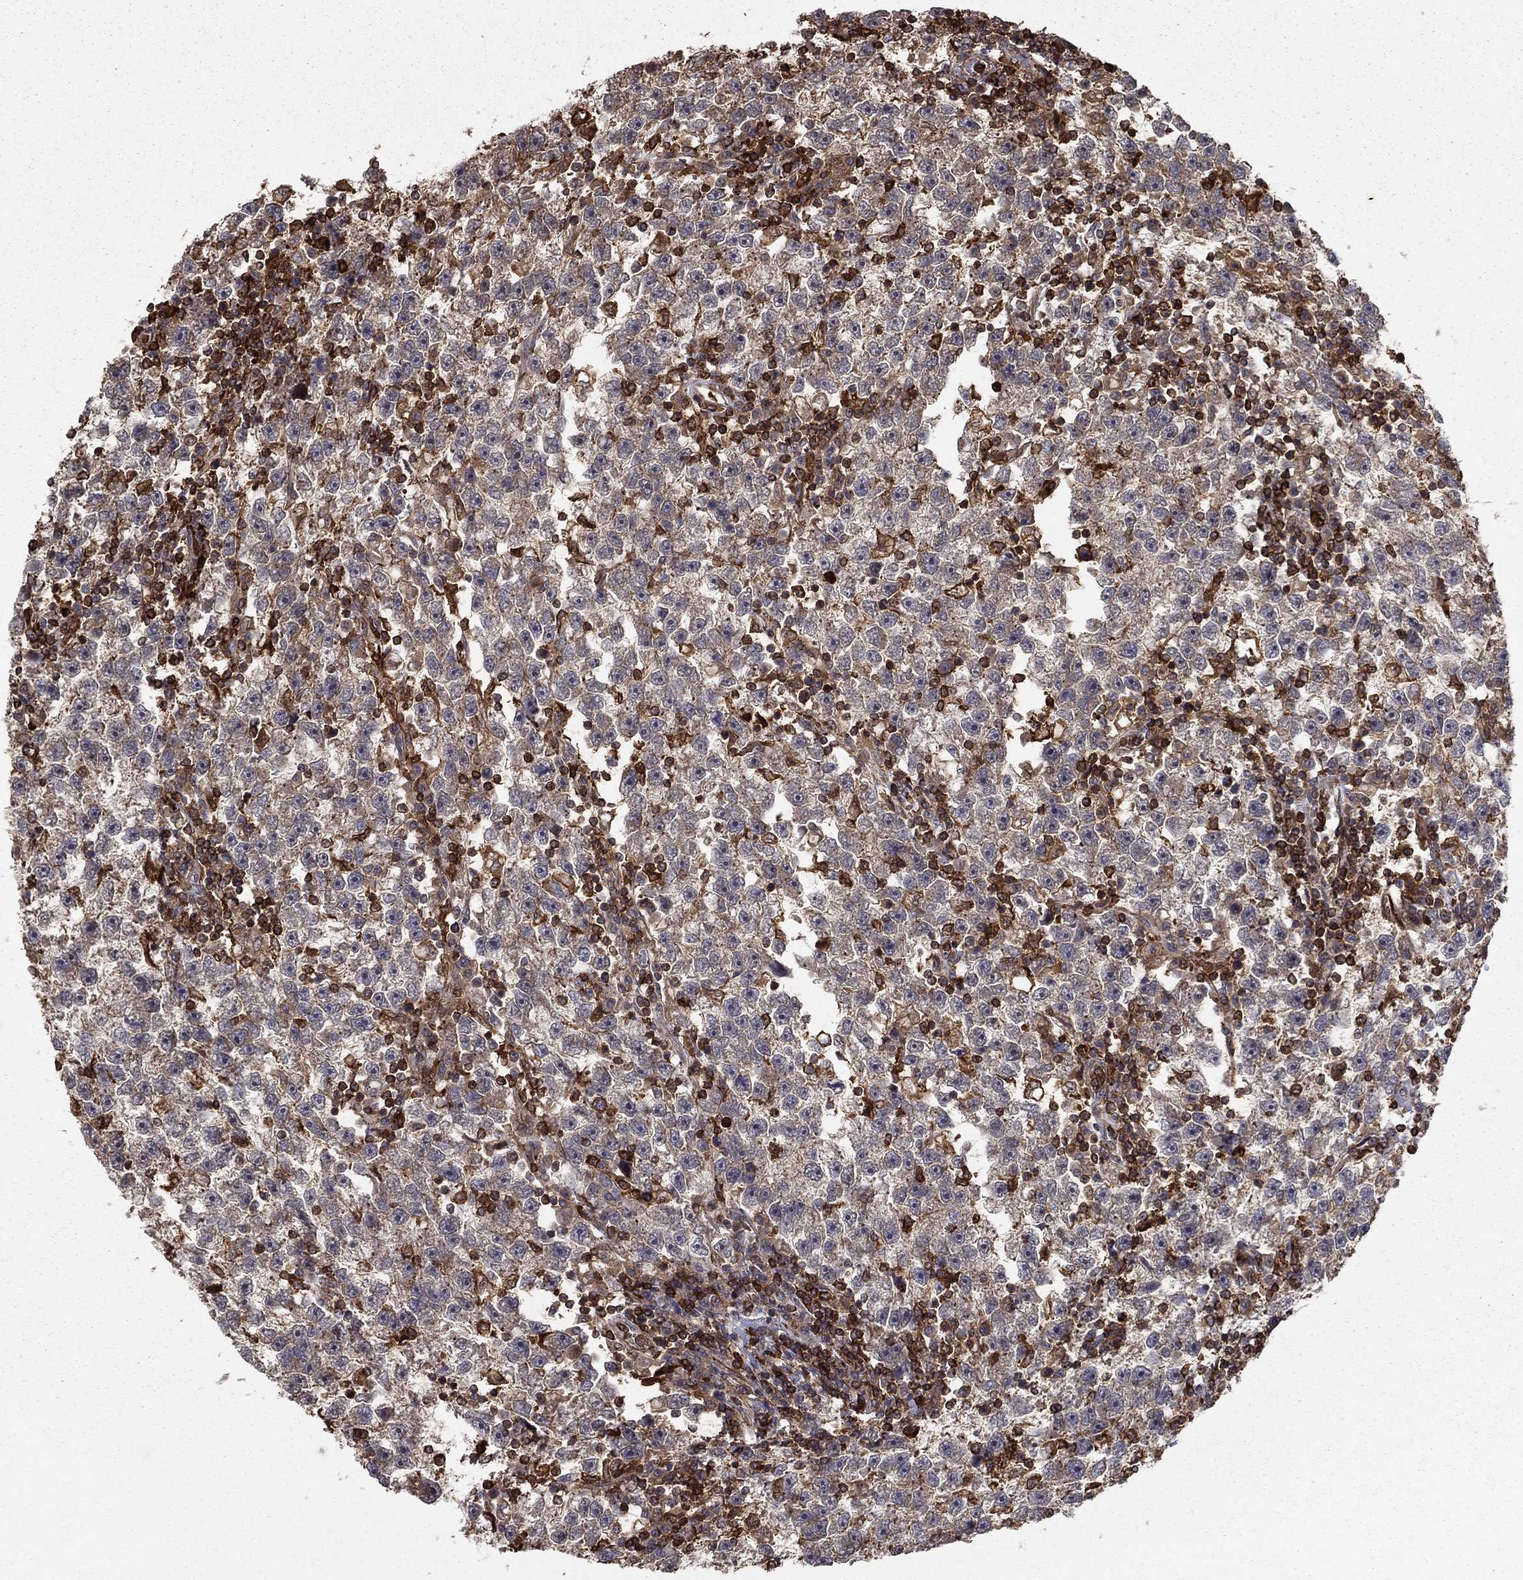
{"staining": {"intensity": "negative", "quantity": "none", "location": "none"}, "tissue": "testis cancer", "cell_type": "Tumor cells", "image_type": "cancer", "snomed": [{"axis": "morphology", "description": "Seminoma, NOS"}, {"axis": "topography", "description": "Testis"}], "caption": "Immunohistochemical staining of seminoma (testis) shows no significant expression in tumor cells.", "gene": "ADM", "patient": {"sex": "male", "age": 47}}